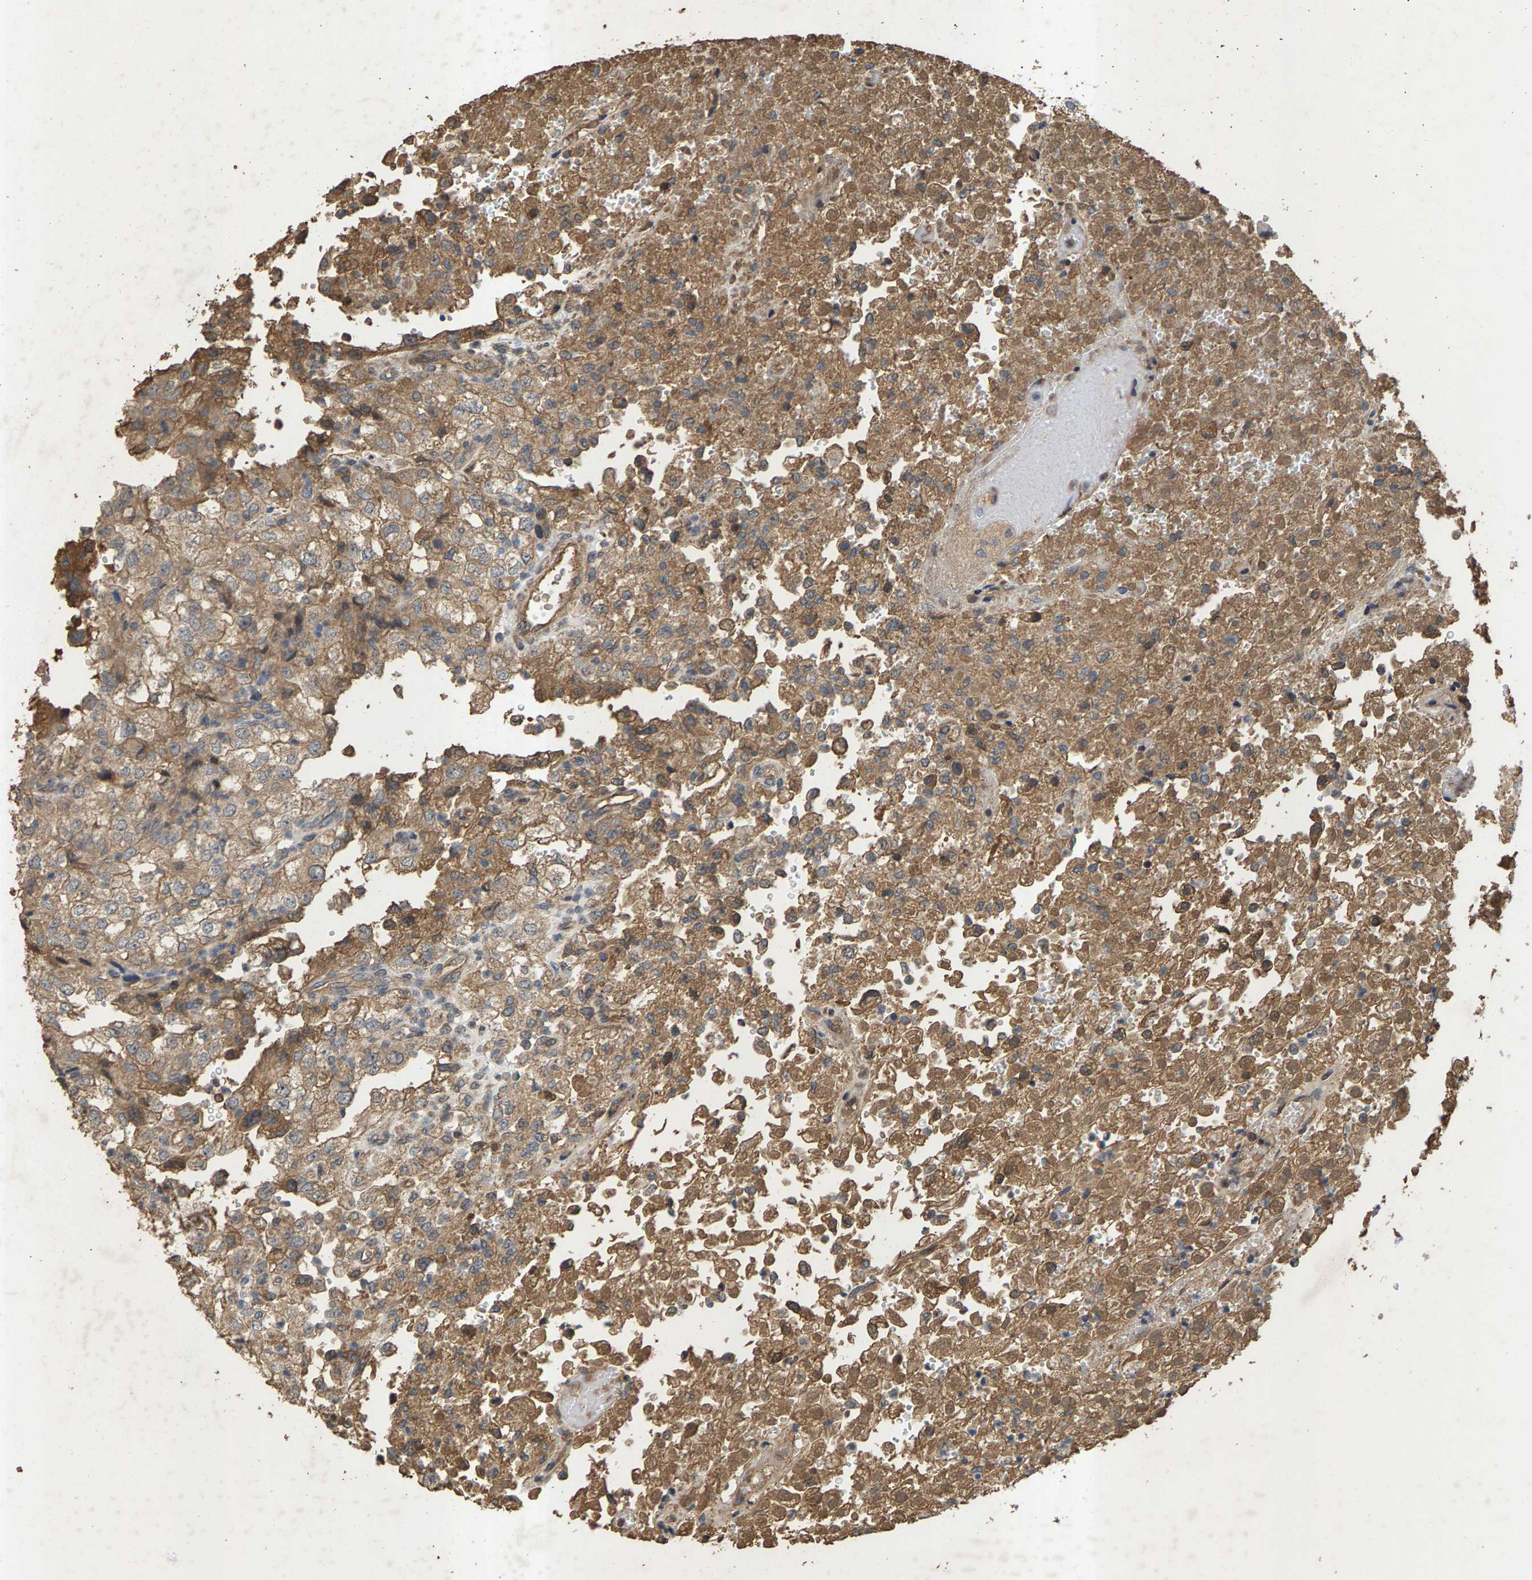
{"staining": {"intensity": "weak", "quantity": "<25%", "location": "cytoplasmic/membranous"}, "tissue": "renal cancer", "cell_type": "Tumor cells", "image_type": "cancer", "snomed": [{"axis": "morphology", "description": "Adenocarcinoma, NOS"}, {"axis": "topography", "description": "Kidney"}], "caption": "Tumor cells show no significant protein positivity in renal cancer.", "gene": "HTRA3", "patient": {"sex": "female", "age": 54}}